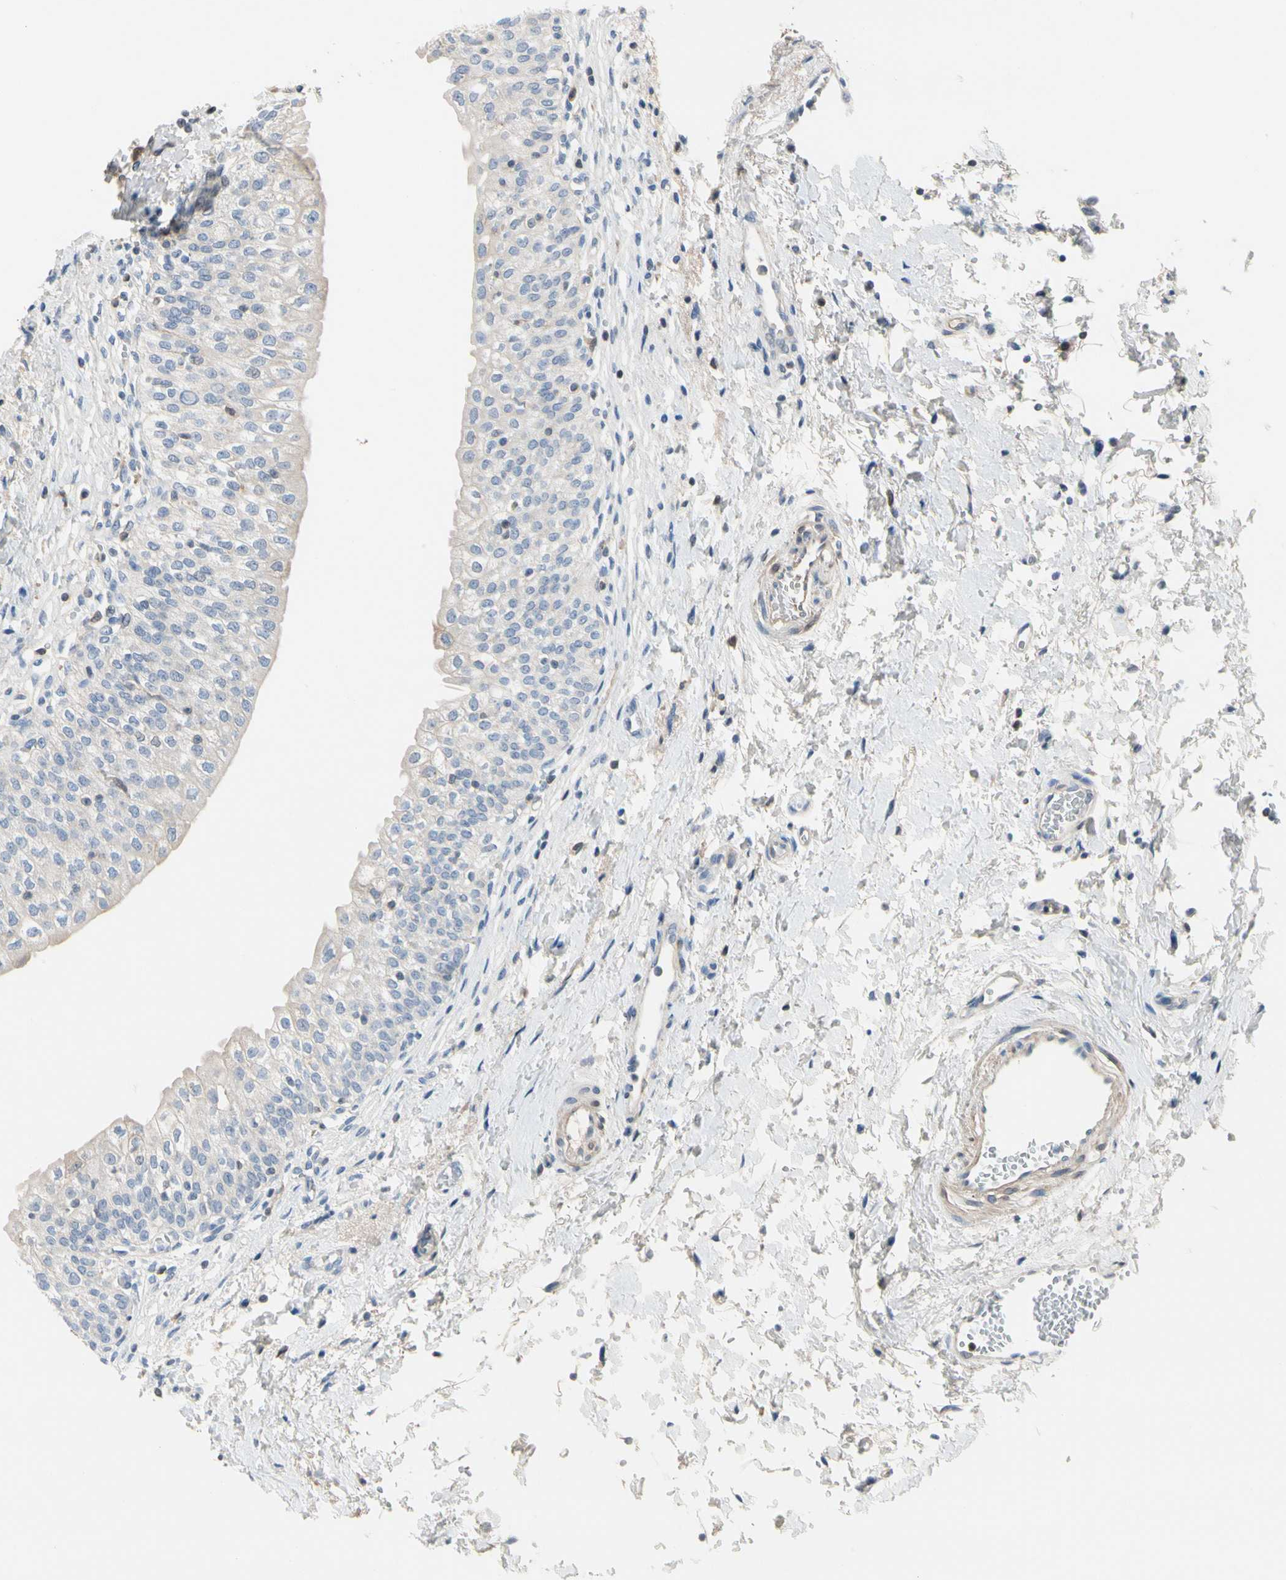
{"staining": {"intensity": "weak", "quantity": "<25%", "location": "cytoplasmic/membranous"}, "tissue": "urinary bladder", "cell_type": "Urothelial cells", "image_type": "normal", "snomed": [{"axis": "morphology", "description": "Normal tissue, NOS"}, {"axis": "topography", "description": "Urinary bladder"}], "caption": "This is a micrograph of immunohistochemistry (IHC) staining of benign urinary bladder, which shows no positivity in urothelial cells.", "gene": "ECRG4", "patient": {"sex": "male", "age": 55}}